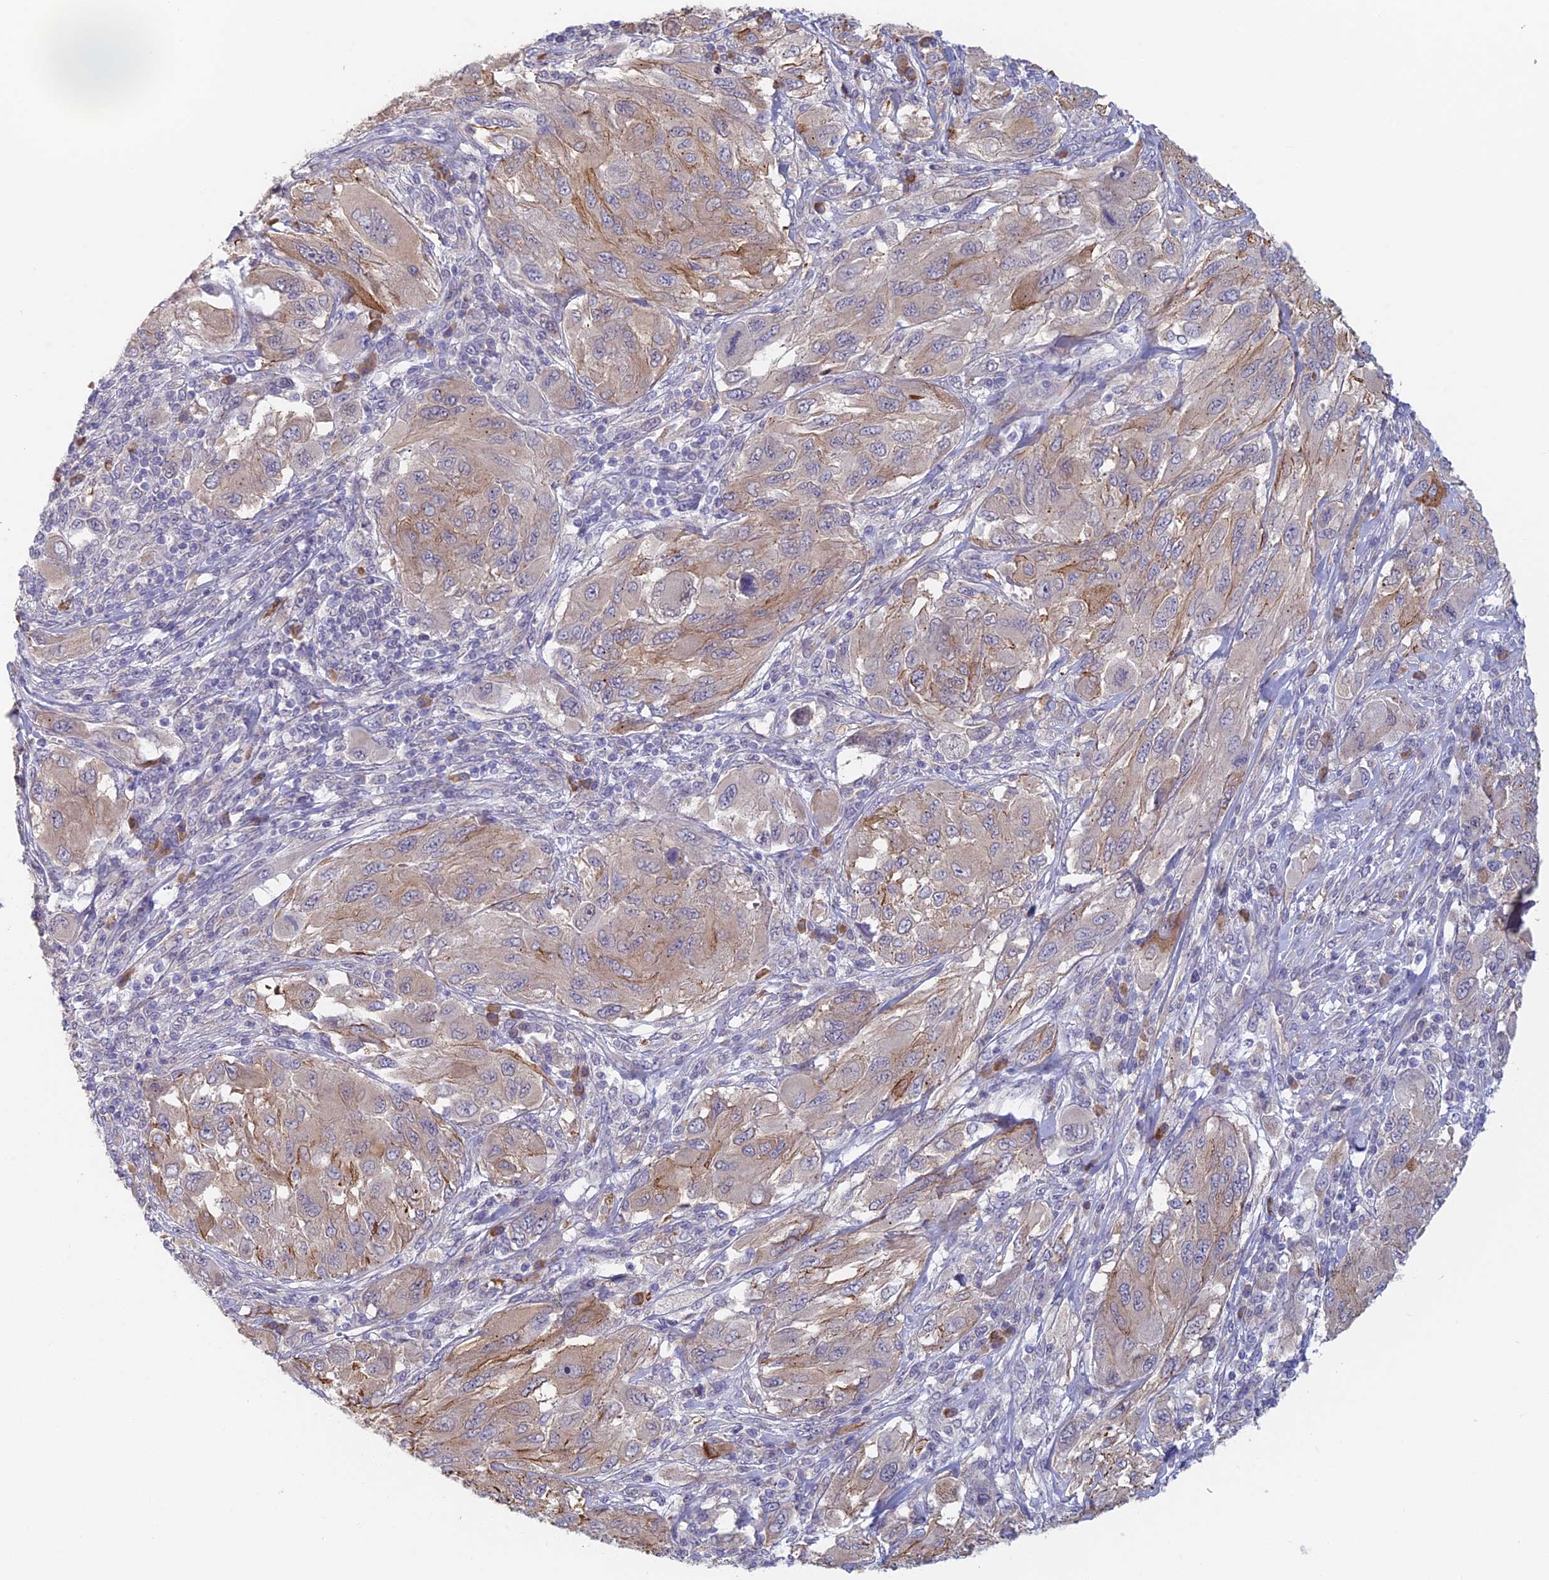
{"staining": {"intensity": "weak", "quantity": "25%-75%", "location": "cytoplasmic/membranous"}, "tissue": "melanoma", "cell_type": "Tumor cells", "image_type": "cancer", "snomed": [{"axis": "morphology", "description": "Malignant melanoma, NOS"}, {"axis": "topography", "description": "Skin"}], "caption": "The image demonstrates staining of melanoma, revealing weak cytoplasmic/membranous protein expression (brown color) within tumor cells.", "gene": "PPP1R26", "patient": {"sex": "female", "age": 91}}